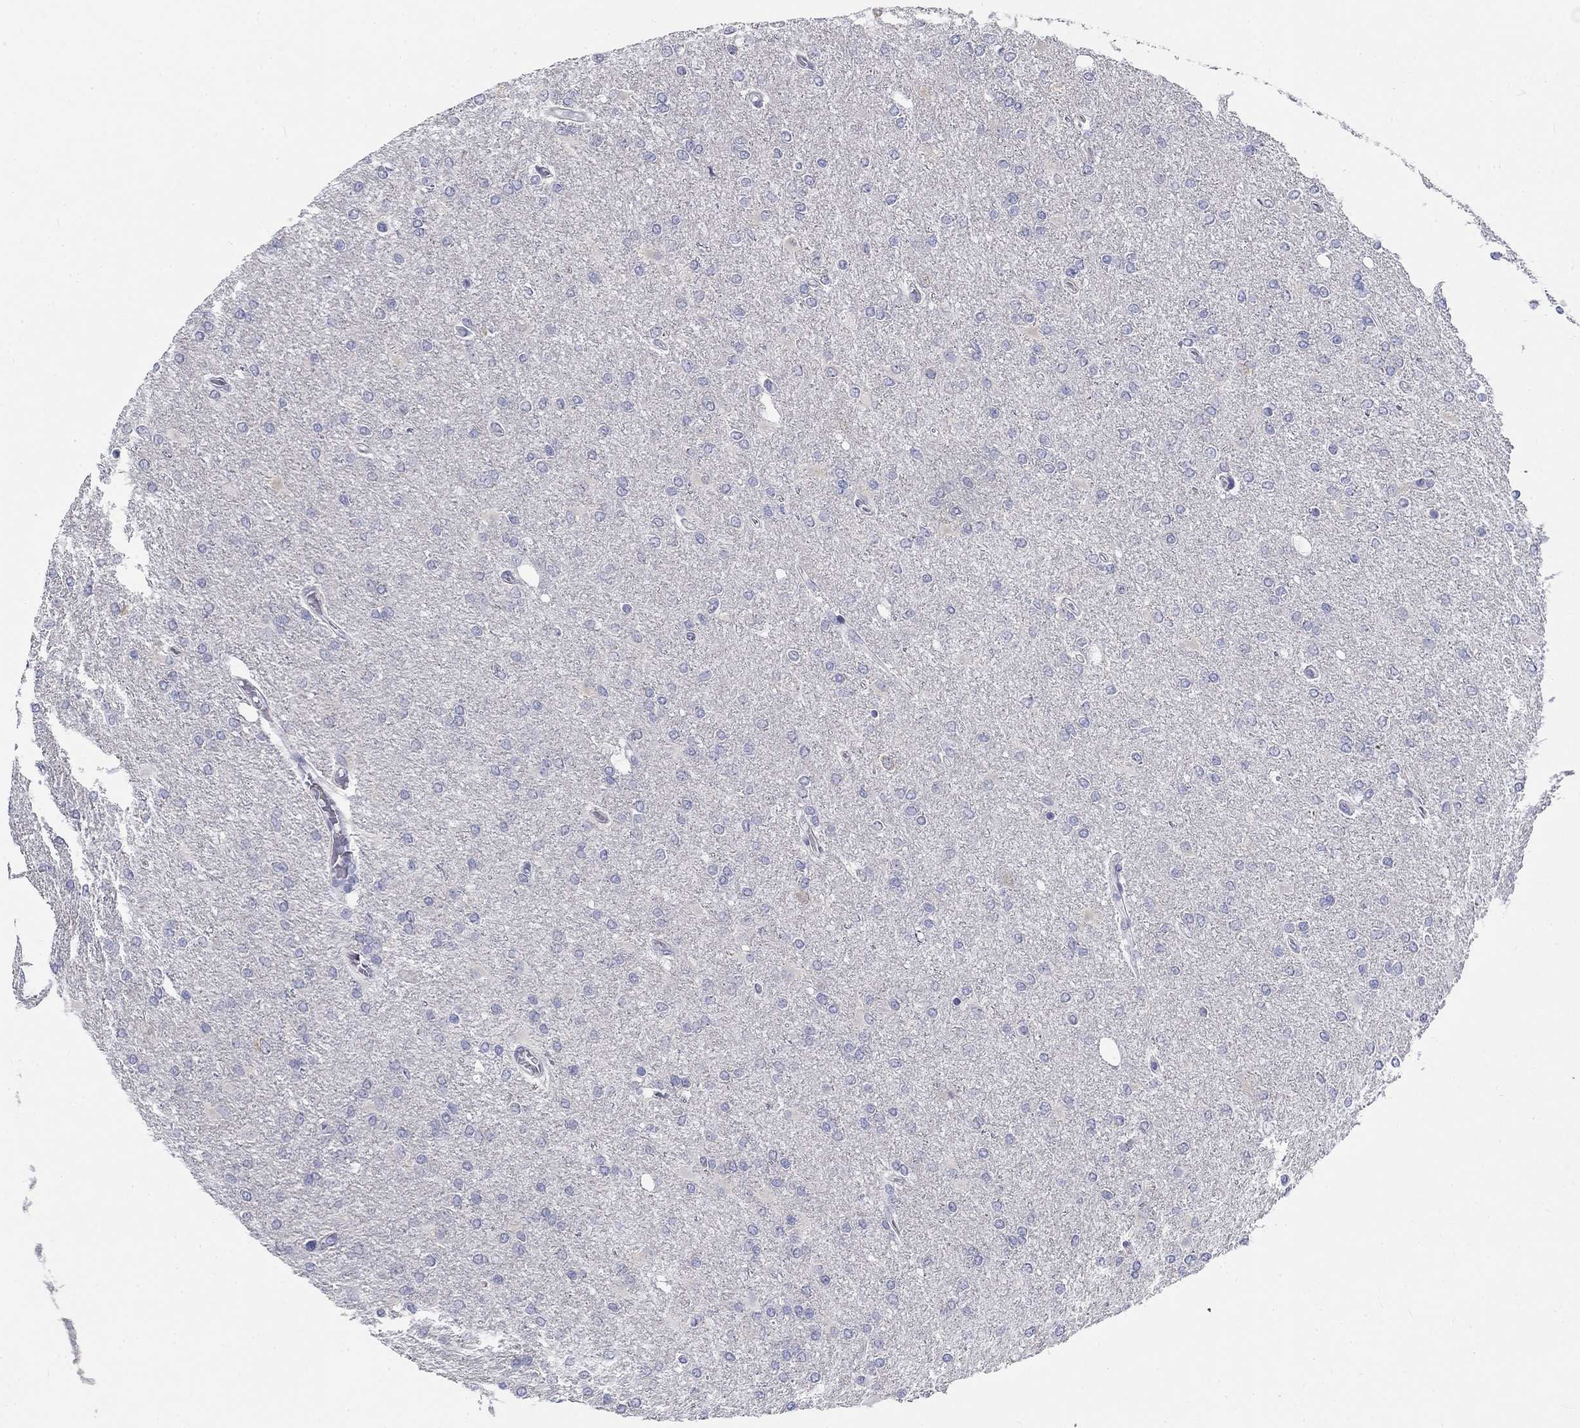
{"staining": {"intensity": "negative", "quantity": "none", "location": "none"}, "tissue": "glioma", "cell_type": "Tumor cells", "image_type": "cancer", "snomed": [{"axis": "morphology", "description": "Glioma, malignant, High grade"}, {"axis": "topography", "description": "Cerebral cortex"}], "caption": "Immunohistochemistry (IHC) of human glioma displays no staining in tumor cells. (Brightfield microscopy of DAB (3,3'-diaminobenzidine) IHC at high magnification).", "gene": "GALNTL5", "patient": {"sex": "male", "age": 70}}